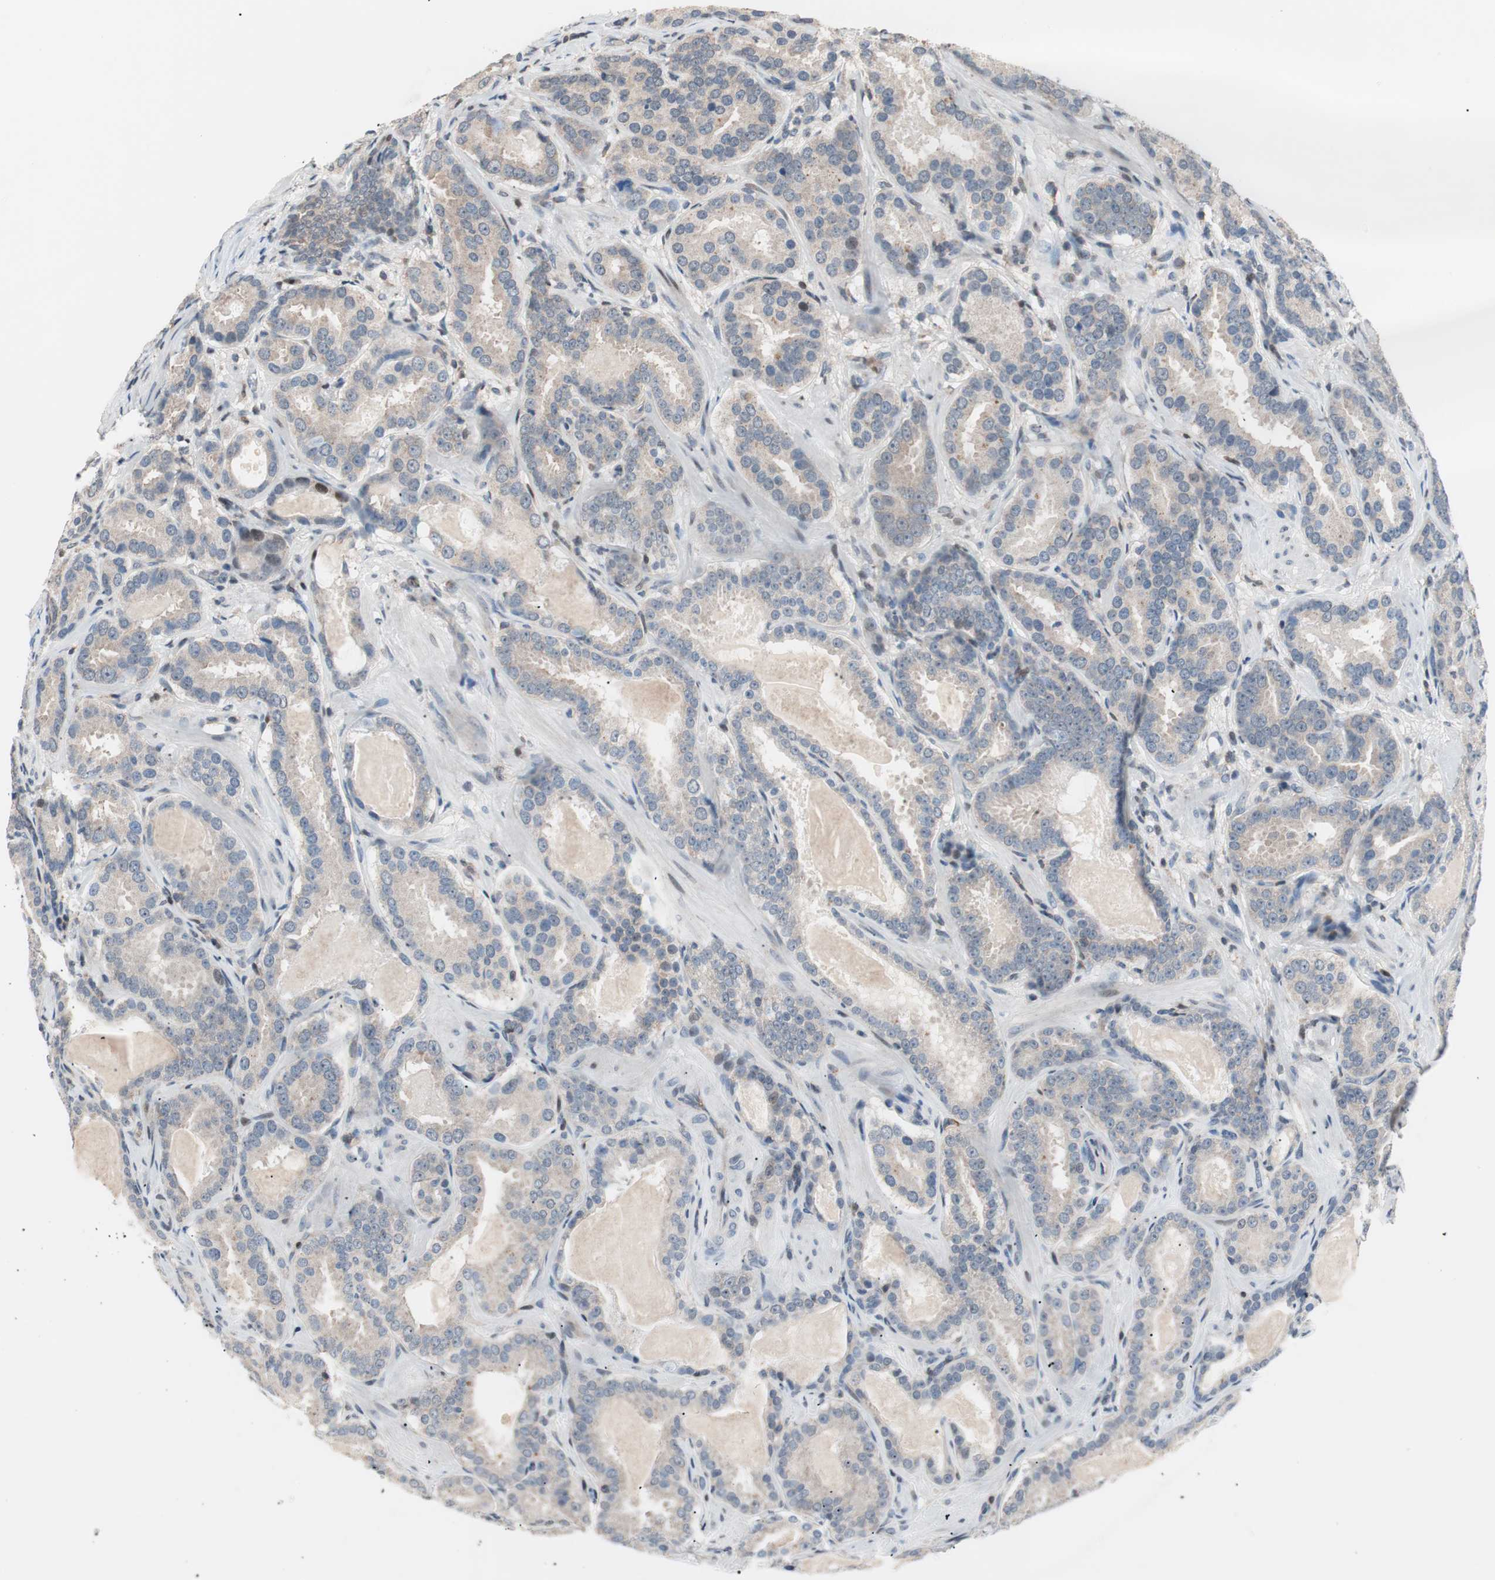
{"staining": {"intensity": "negative", "quantity": "none", "location": "none"}, "tissue": "prostate cancer", "cell_type": "Tumor cells", "image_type": "cancer", "snomed": [{"axis": "morphology", "description": "Adenocarcinoma, Low grade"}, {"axis": "topography", "description": "Prostate"}], "caption": "Immunohistochemistry (IHC) of human prostate cancer exhibits no staining in tumor cells. Nuclei are stained in blue.", "gene": "POLH", "patient": {"sex": "male", "age": 59}}